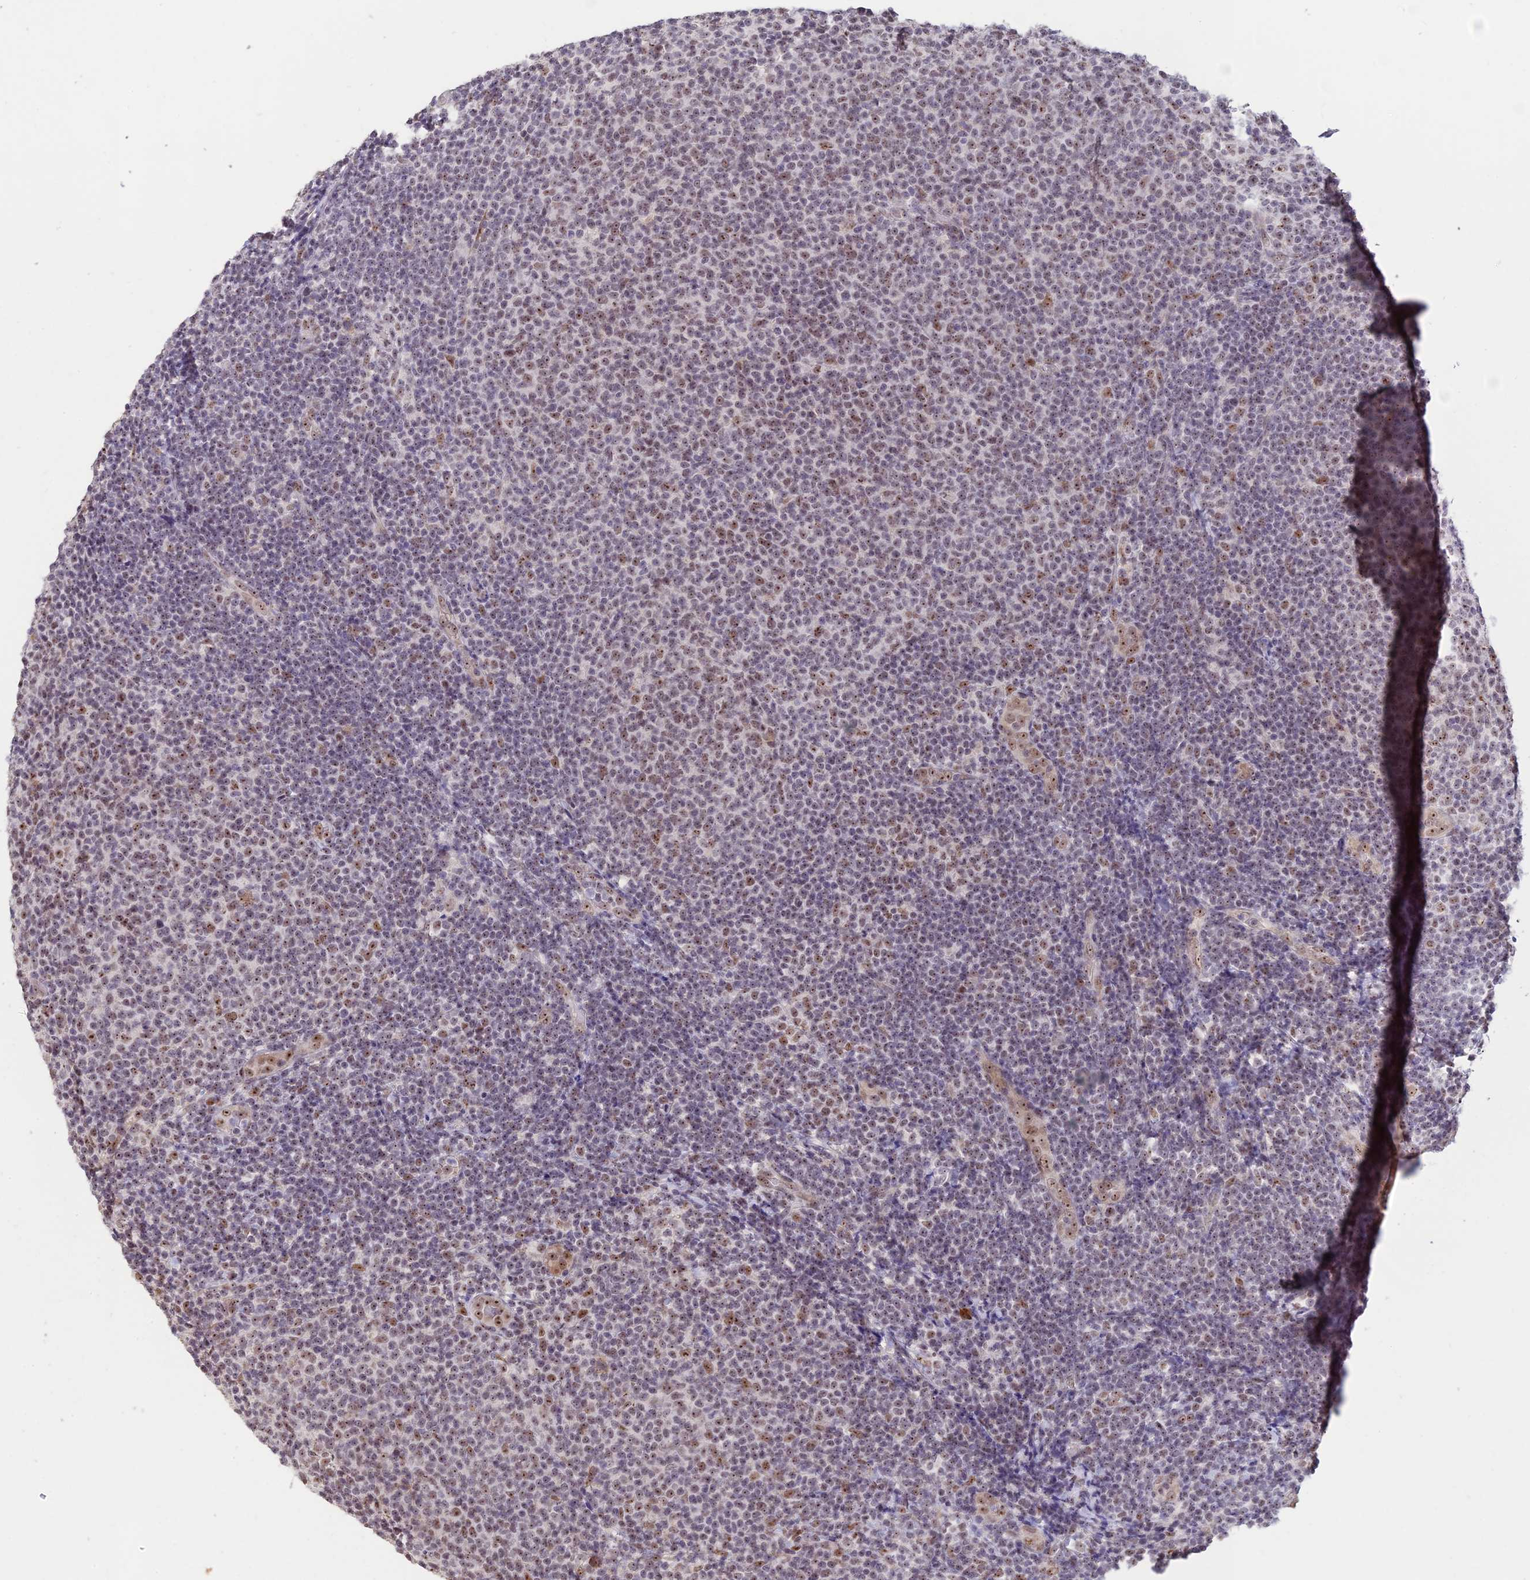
{"staining": {"intensity": "weak", "quantity": "<25%", "location": "nuclear"}, "tissue": "lymphoma", "cell_type": "Tumor cells", "image_type": "cancer", "snomed": [{"axis": "morphology", "description": "Malignant lymphoma, non-Hodgkin's type, Low grade"}, {"axis": "topography", "description": "Lymph node"}], "caption": "Immunohistochemical staining of malignant lymphoma, non-Hodgkin's type (low-grade) shows no significant staining in tumor cells.", "gene": "POLR1G", "patient": {"sex": "male", "age": 66}}